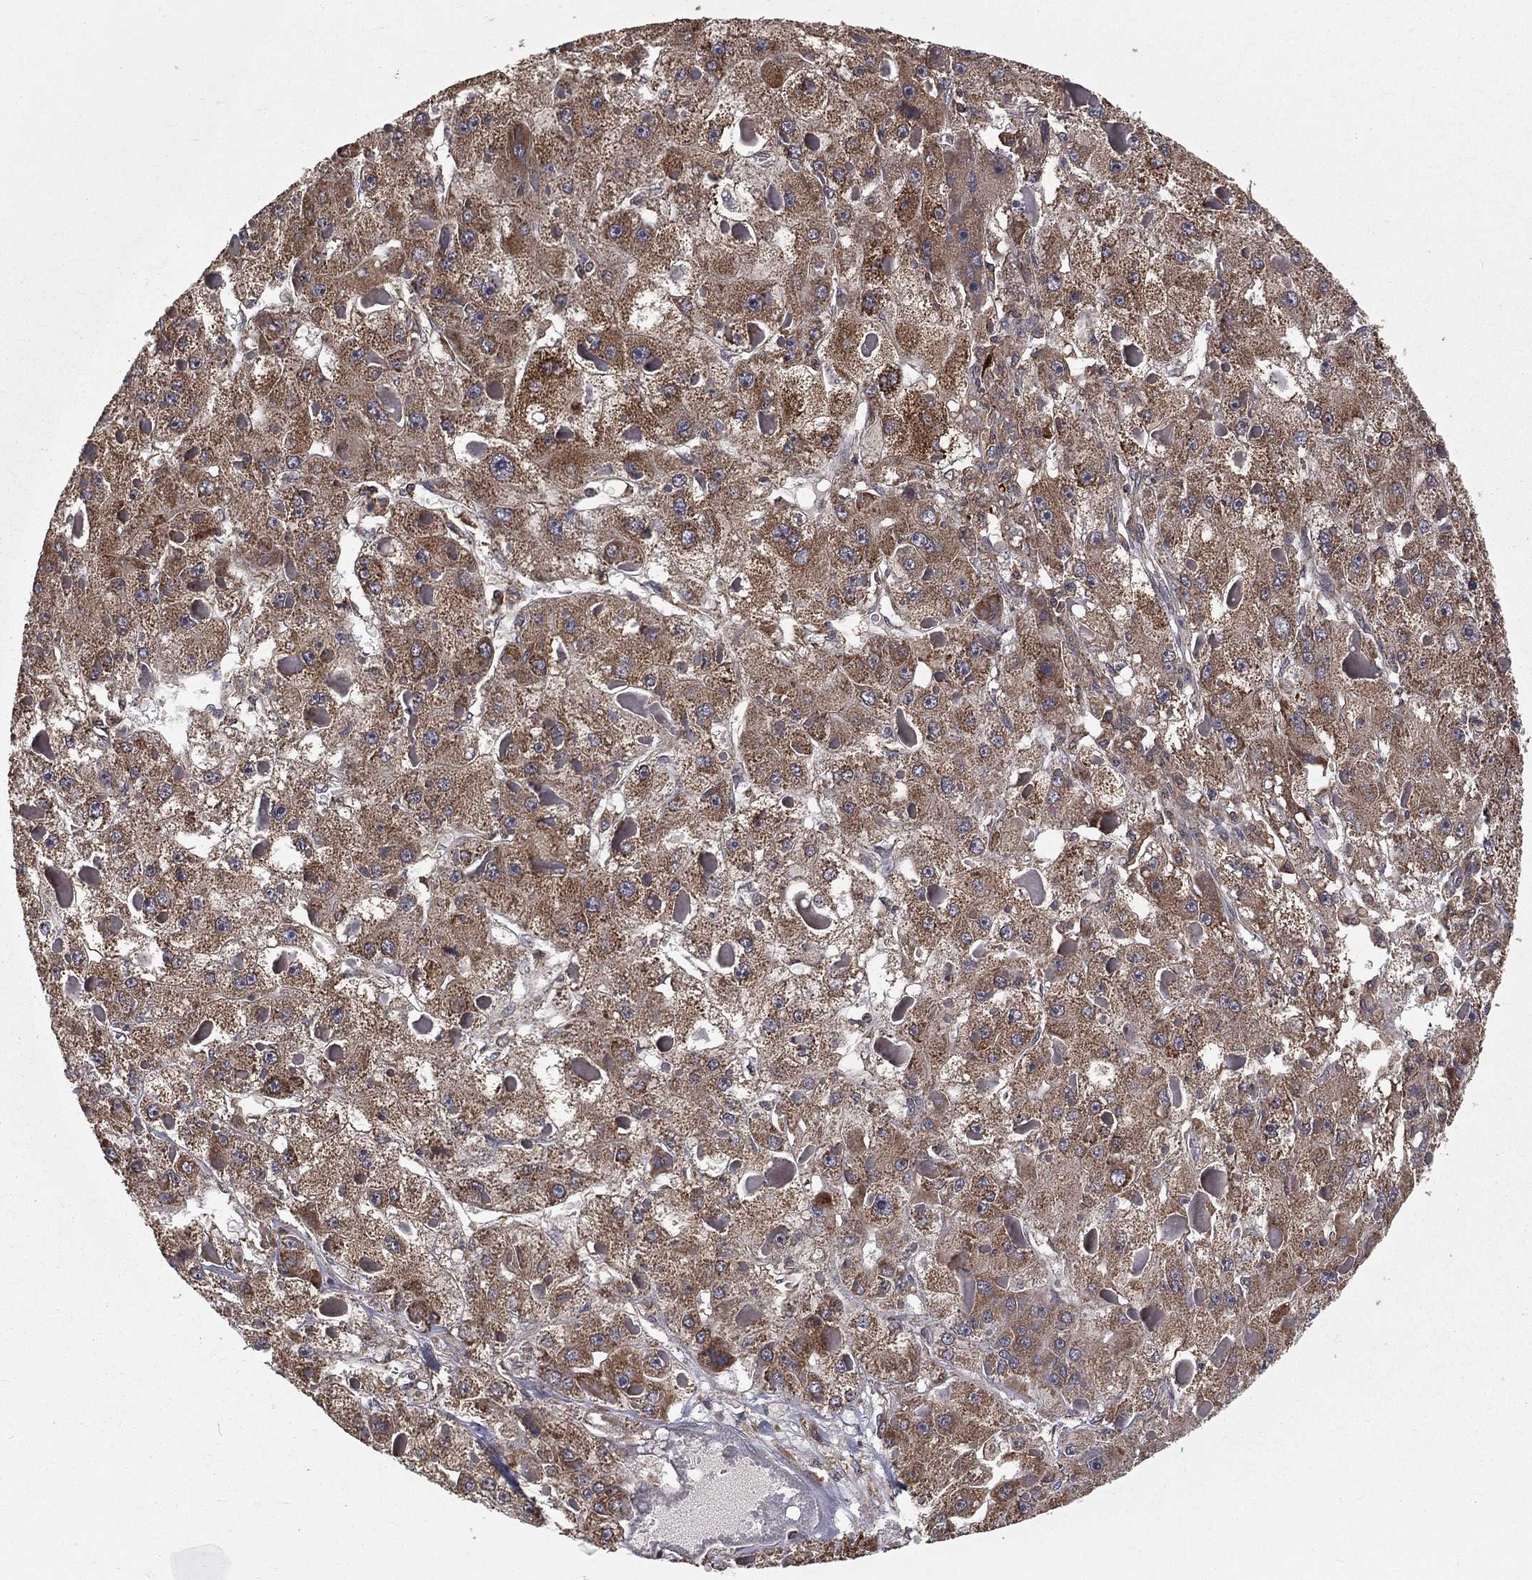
{"staining": {"intensity": "moderate", "quantity": "25%-75%", "location": "cytoplasmic/membranous"}, "tissue": "liver cancer", "cell_type": "Tumor cells", "image_type": "cancer", "snomed": [{"axis": "morphology", "description": "Carcinoma, Hepatocellular, NOS"}, {"axis": "topography", "description": "Liver"}], "caption": "The micrograph shows staining of hepatocellular carcinoma (liver), revealing moderate cytoplasmic/membranous protein expression (brown color) within tumor cells.", "gene": "OLFML1", "patient": {"sex": "female", "age": 73}}